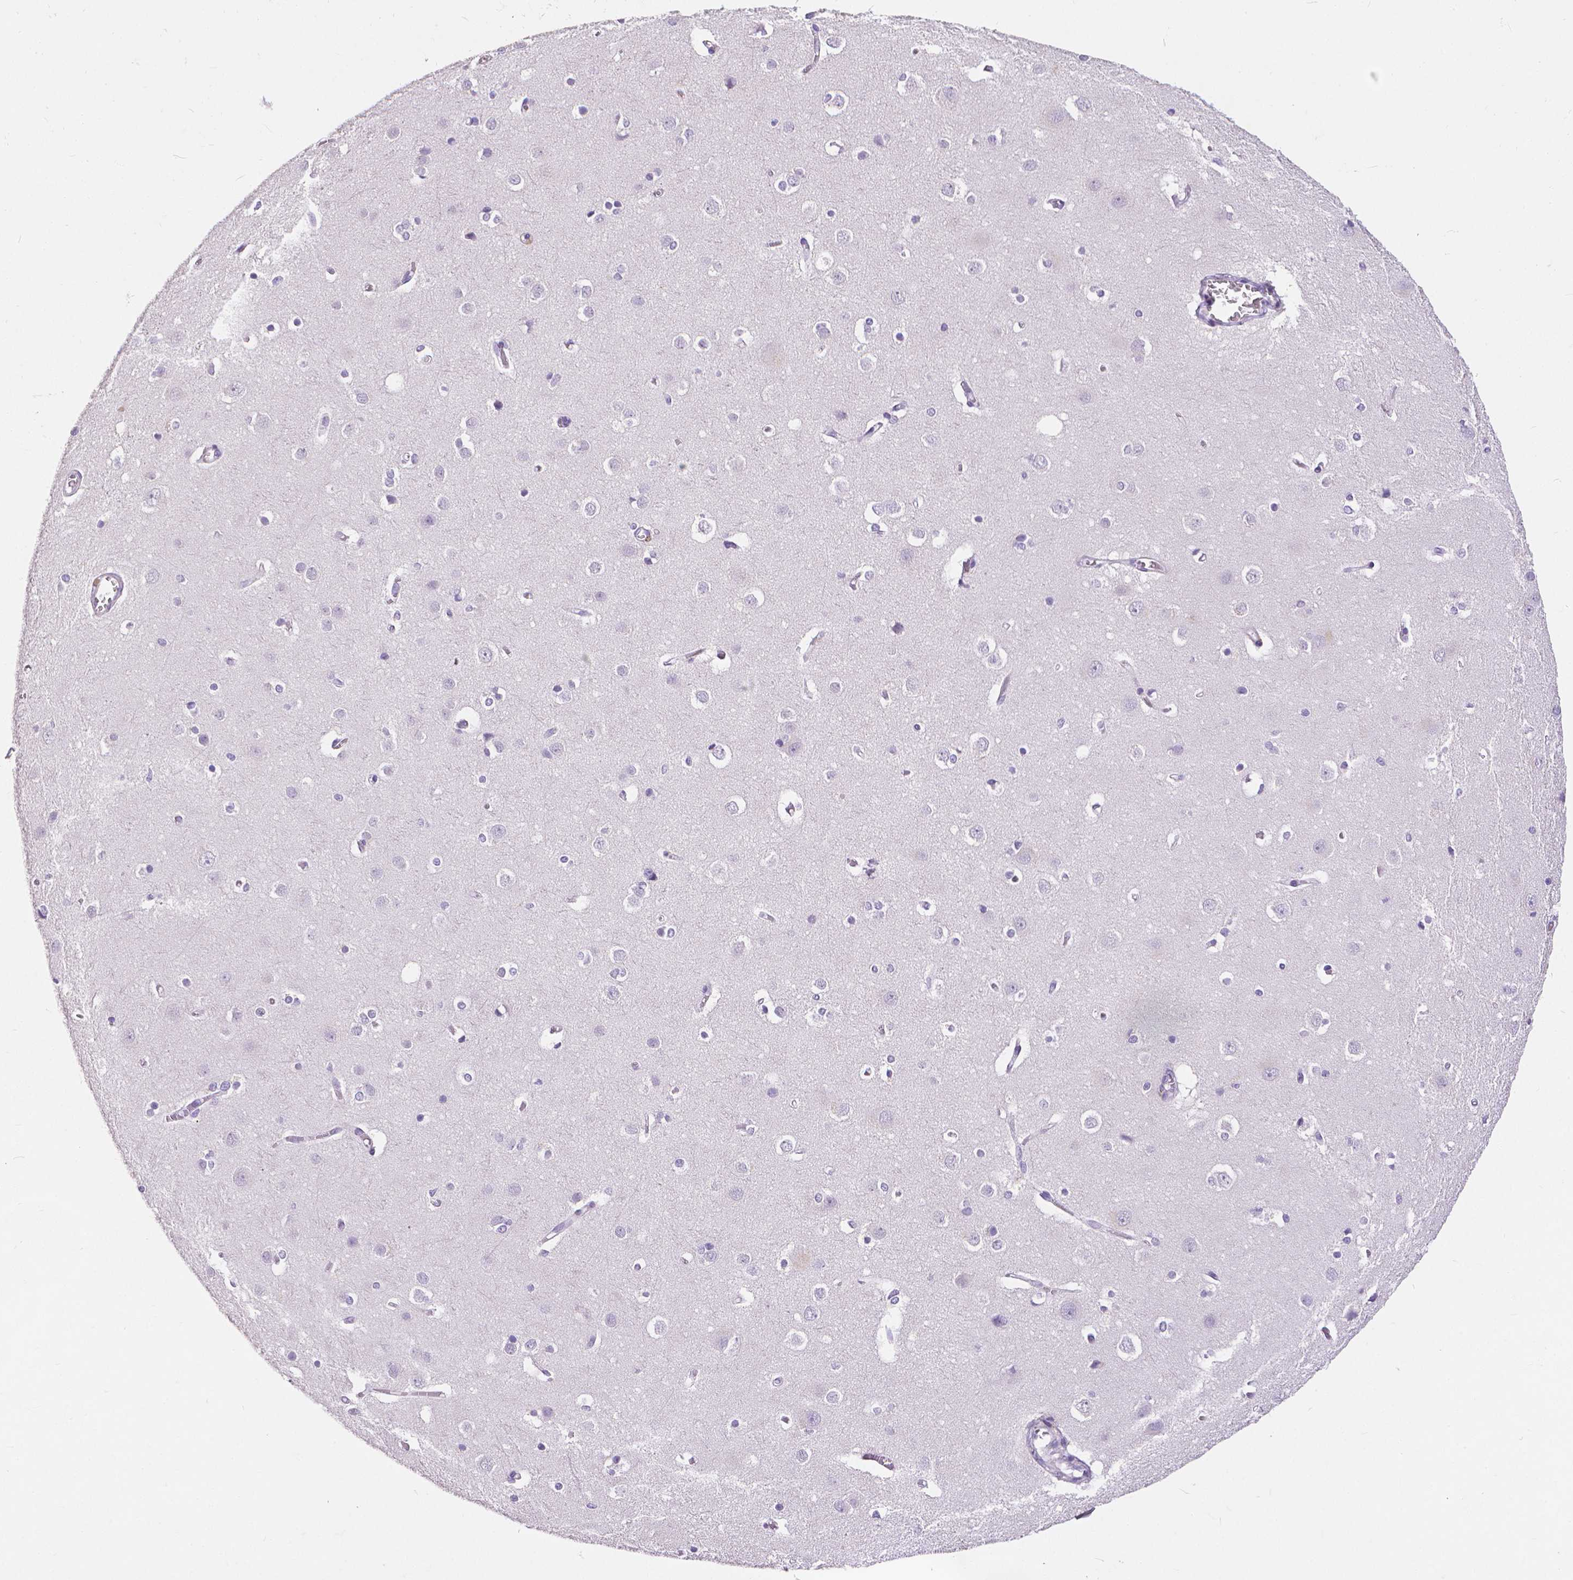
{"staining": {"intensity": "negative", "quantity": "none", "location": "none"}, "tissue": "cerebral cortex", "cell_type": "Endothelial cells", "image_type": "normal", "snomed": [{"axis": "morphology", "description": "Normal tissue, NOS"}, {"axis": "topography", "description": "Cerebral cortex"}], "caption": "Immunohistochemistry of normal human cerebral cortex exhibits no staining in endothelial cells. (DAB IHC visualized using brightfield microscopy, high magnification).", "gene": "CD4", "patient": {"sex": "male", "age": 37}}